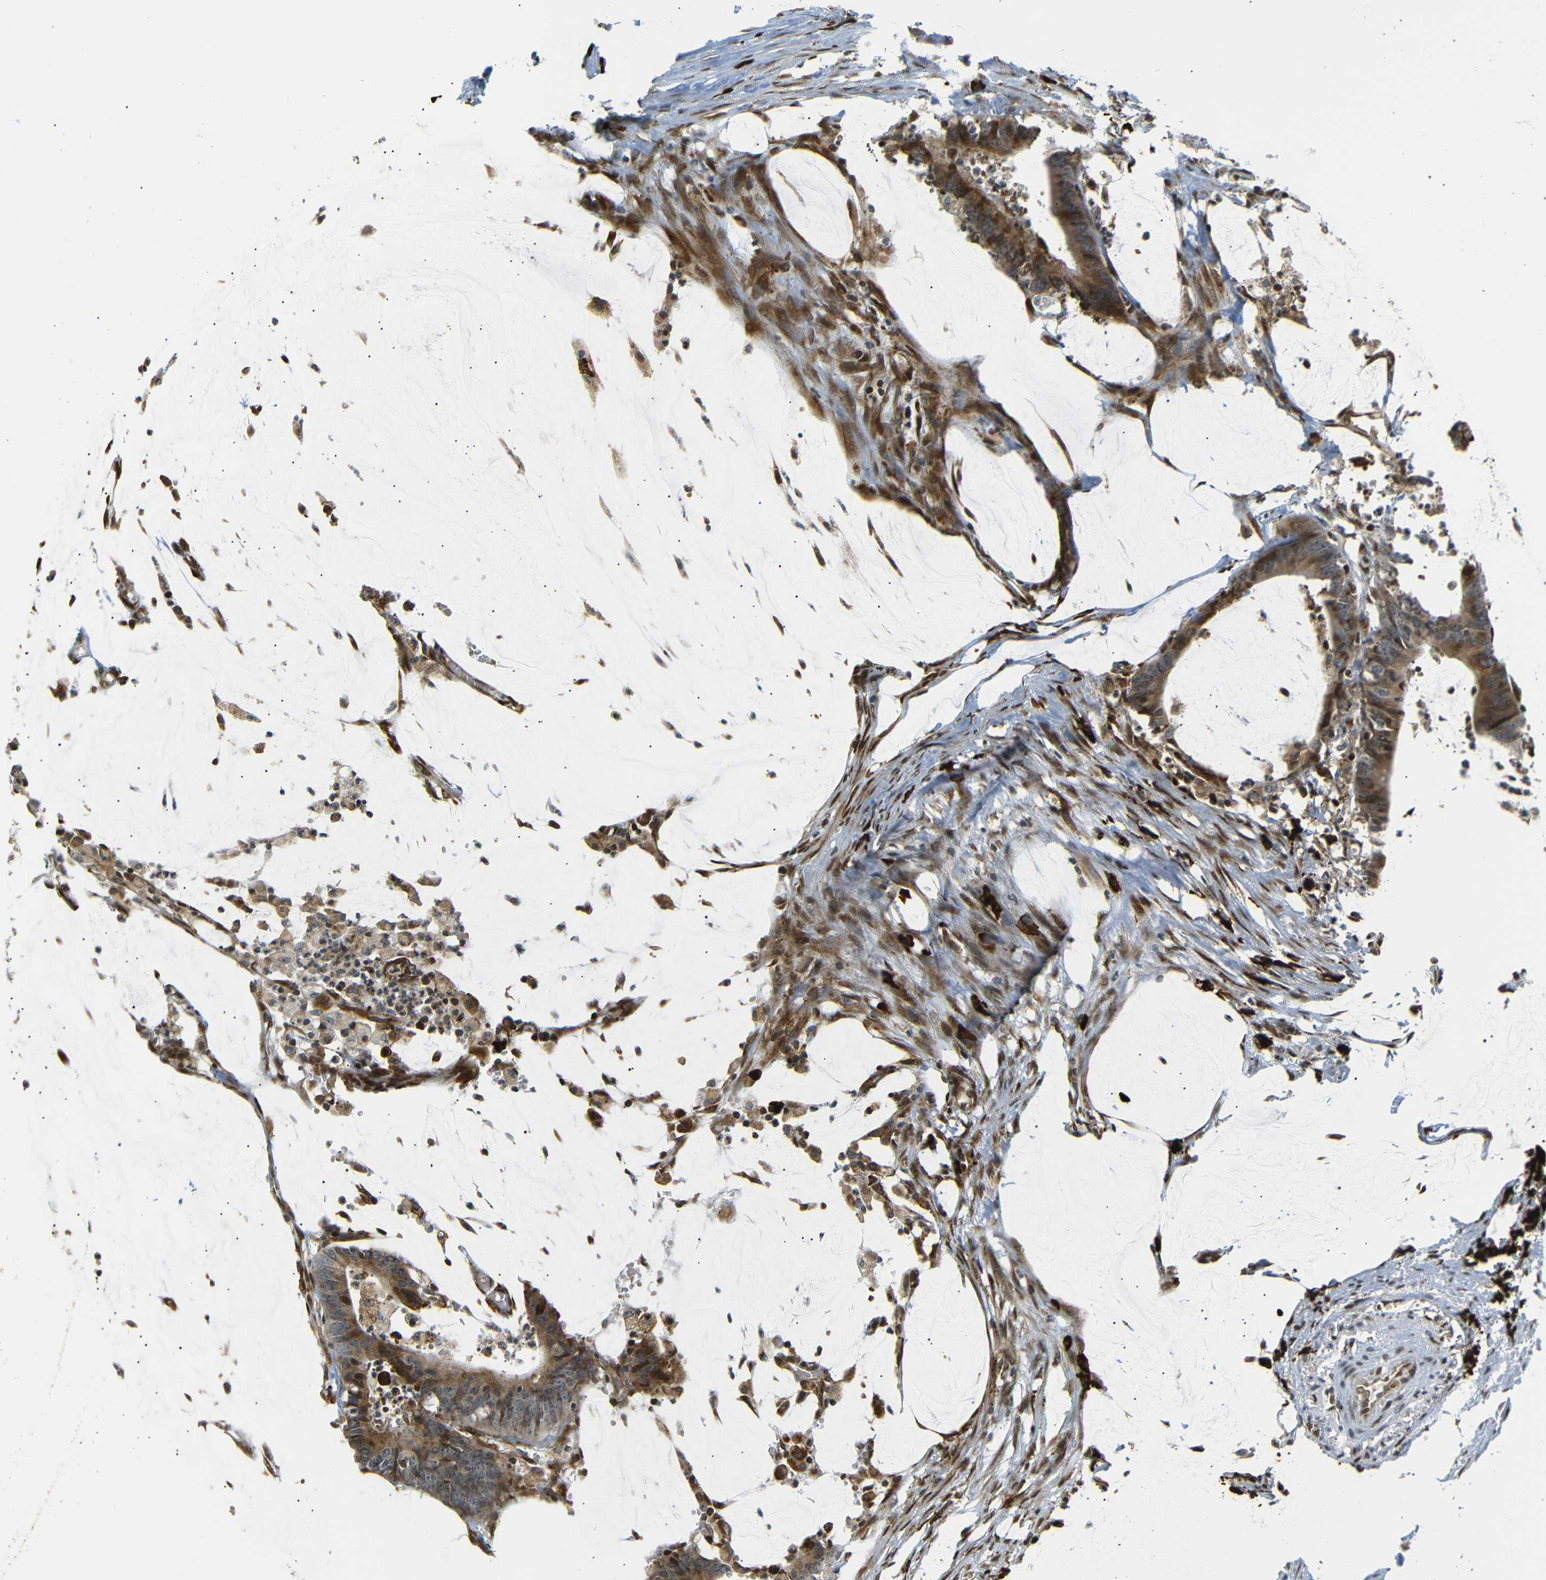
{"staining": {"intensity": "moderate", "quantity": ">75%", "location": "cytoplasmic/membranous"}, "tissue": "colorectal cancer", "cell_type": "Tumor cells", "image_type": "cancer", "snomed": [{"axis": "morphology", "description": "Adenocarcinoma, NOS"}, {"axis": "topography", "description": "Rectum"}], "caption": "A brown stain highlights moderate cytoplasmic/membranous staining of a protein in colorectal cancer tumor cells.", "gene": "SPCS2", "patient": {"sex": "female", "age": 66}}